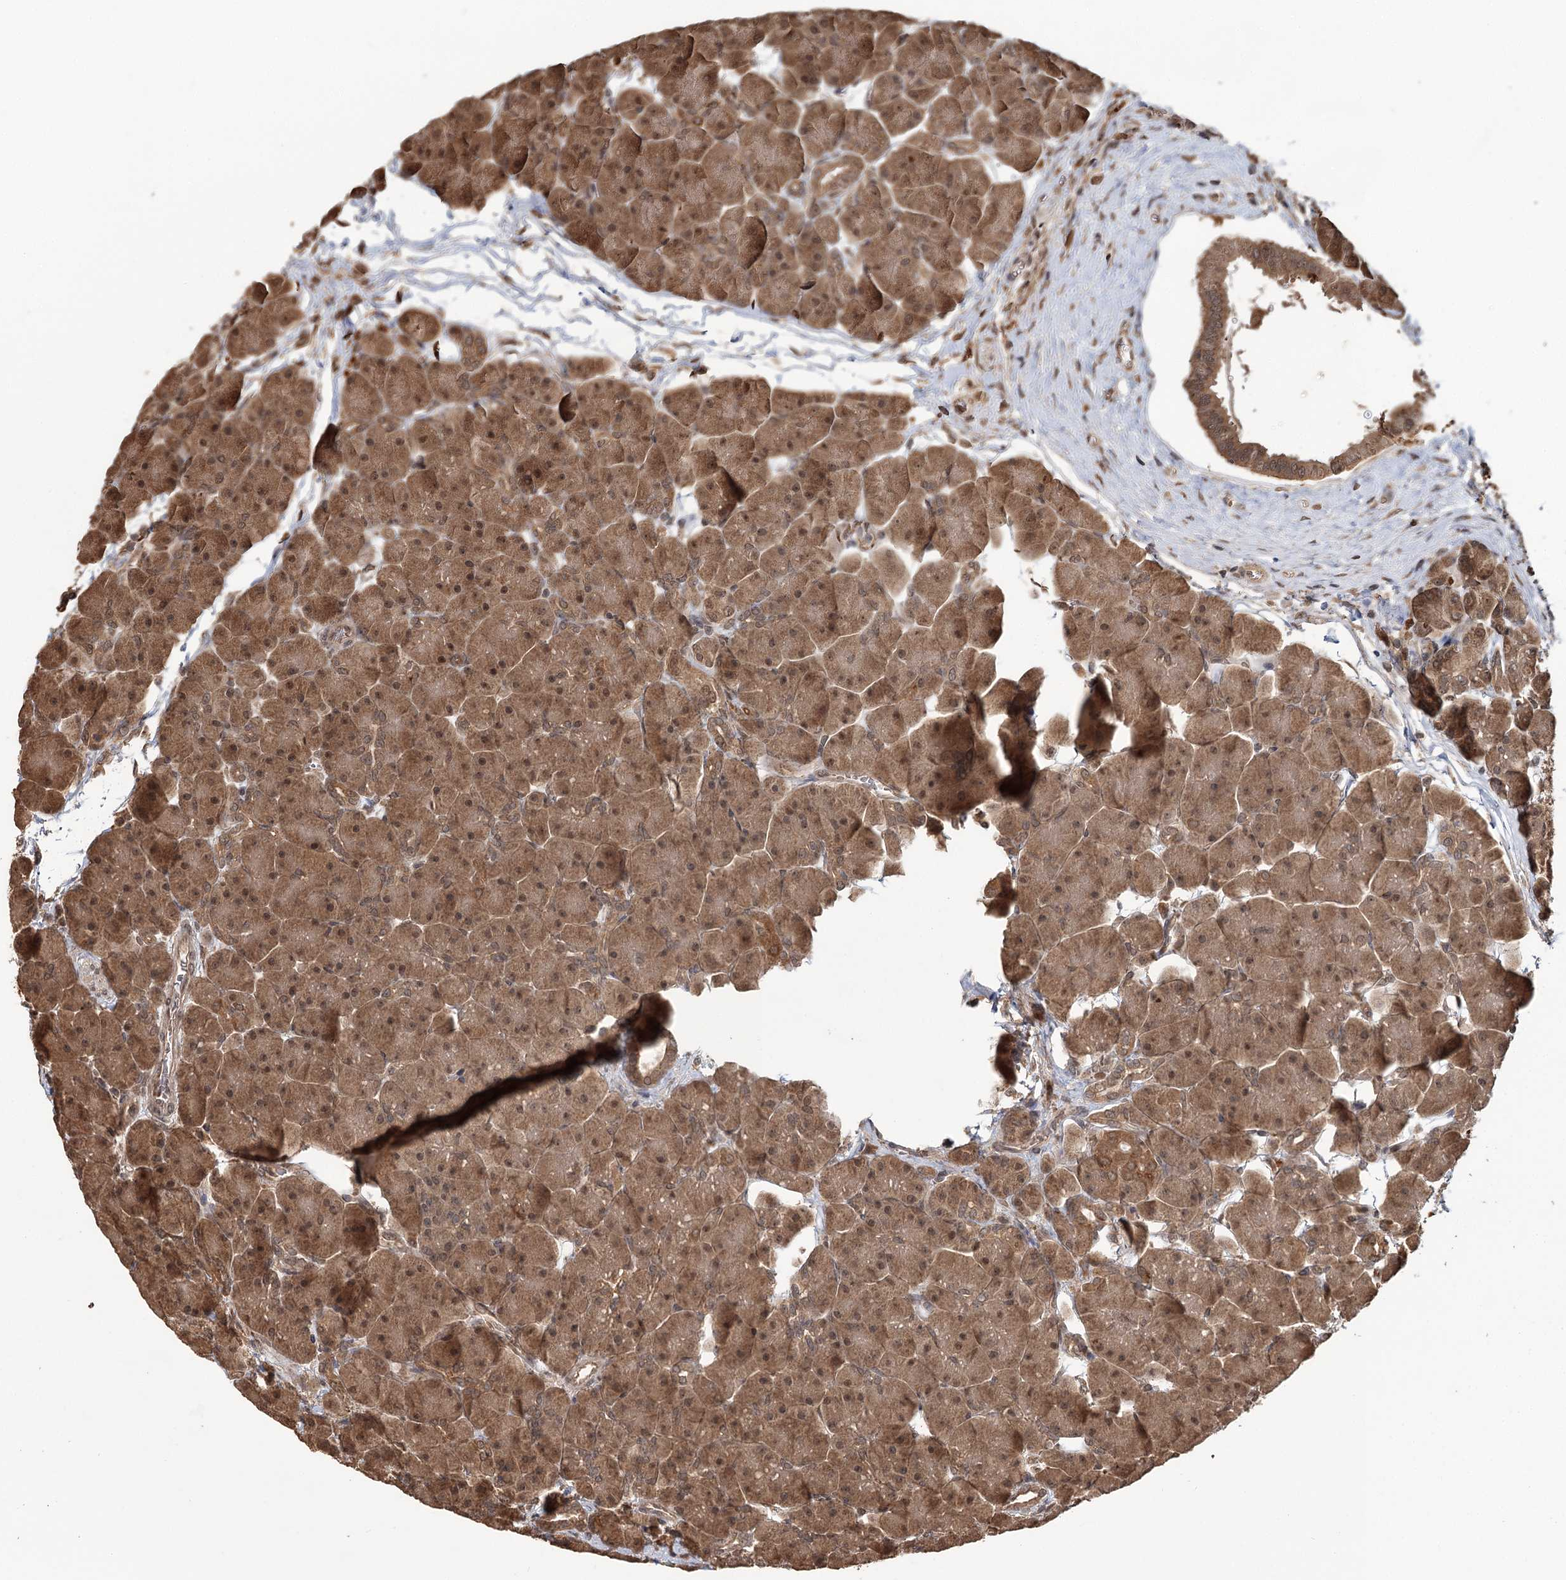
{"staining": {"intensity": "moderate", "quantity": ">75%", "location": "cytoplasmic/membranous,nuclear"}, "tissue": "pancreas", "cell_type": "Exocrine glandular cells", "image_type": "normal", "snomed": [{"axis": "morphology", "description": "Normal tissue, NOS"}, {"axis": "topography", "description": "Pancreas"}], "caption": "IHC histopathology image of unremarkable pancreas: pancreas stained using immunohistochemistry displays medium levels of moderate protein expression localized specifically in the cytoplasmic/membranous,nuclear of exocrine glandular cells, appearing as a cytoplasmic/membranous,nuclear brown color.", "gene": "N6AMT1", "patient": {"sex": "male", "age": 66}}